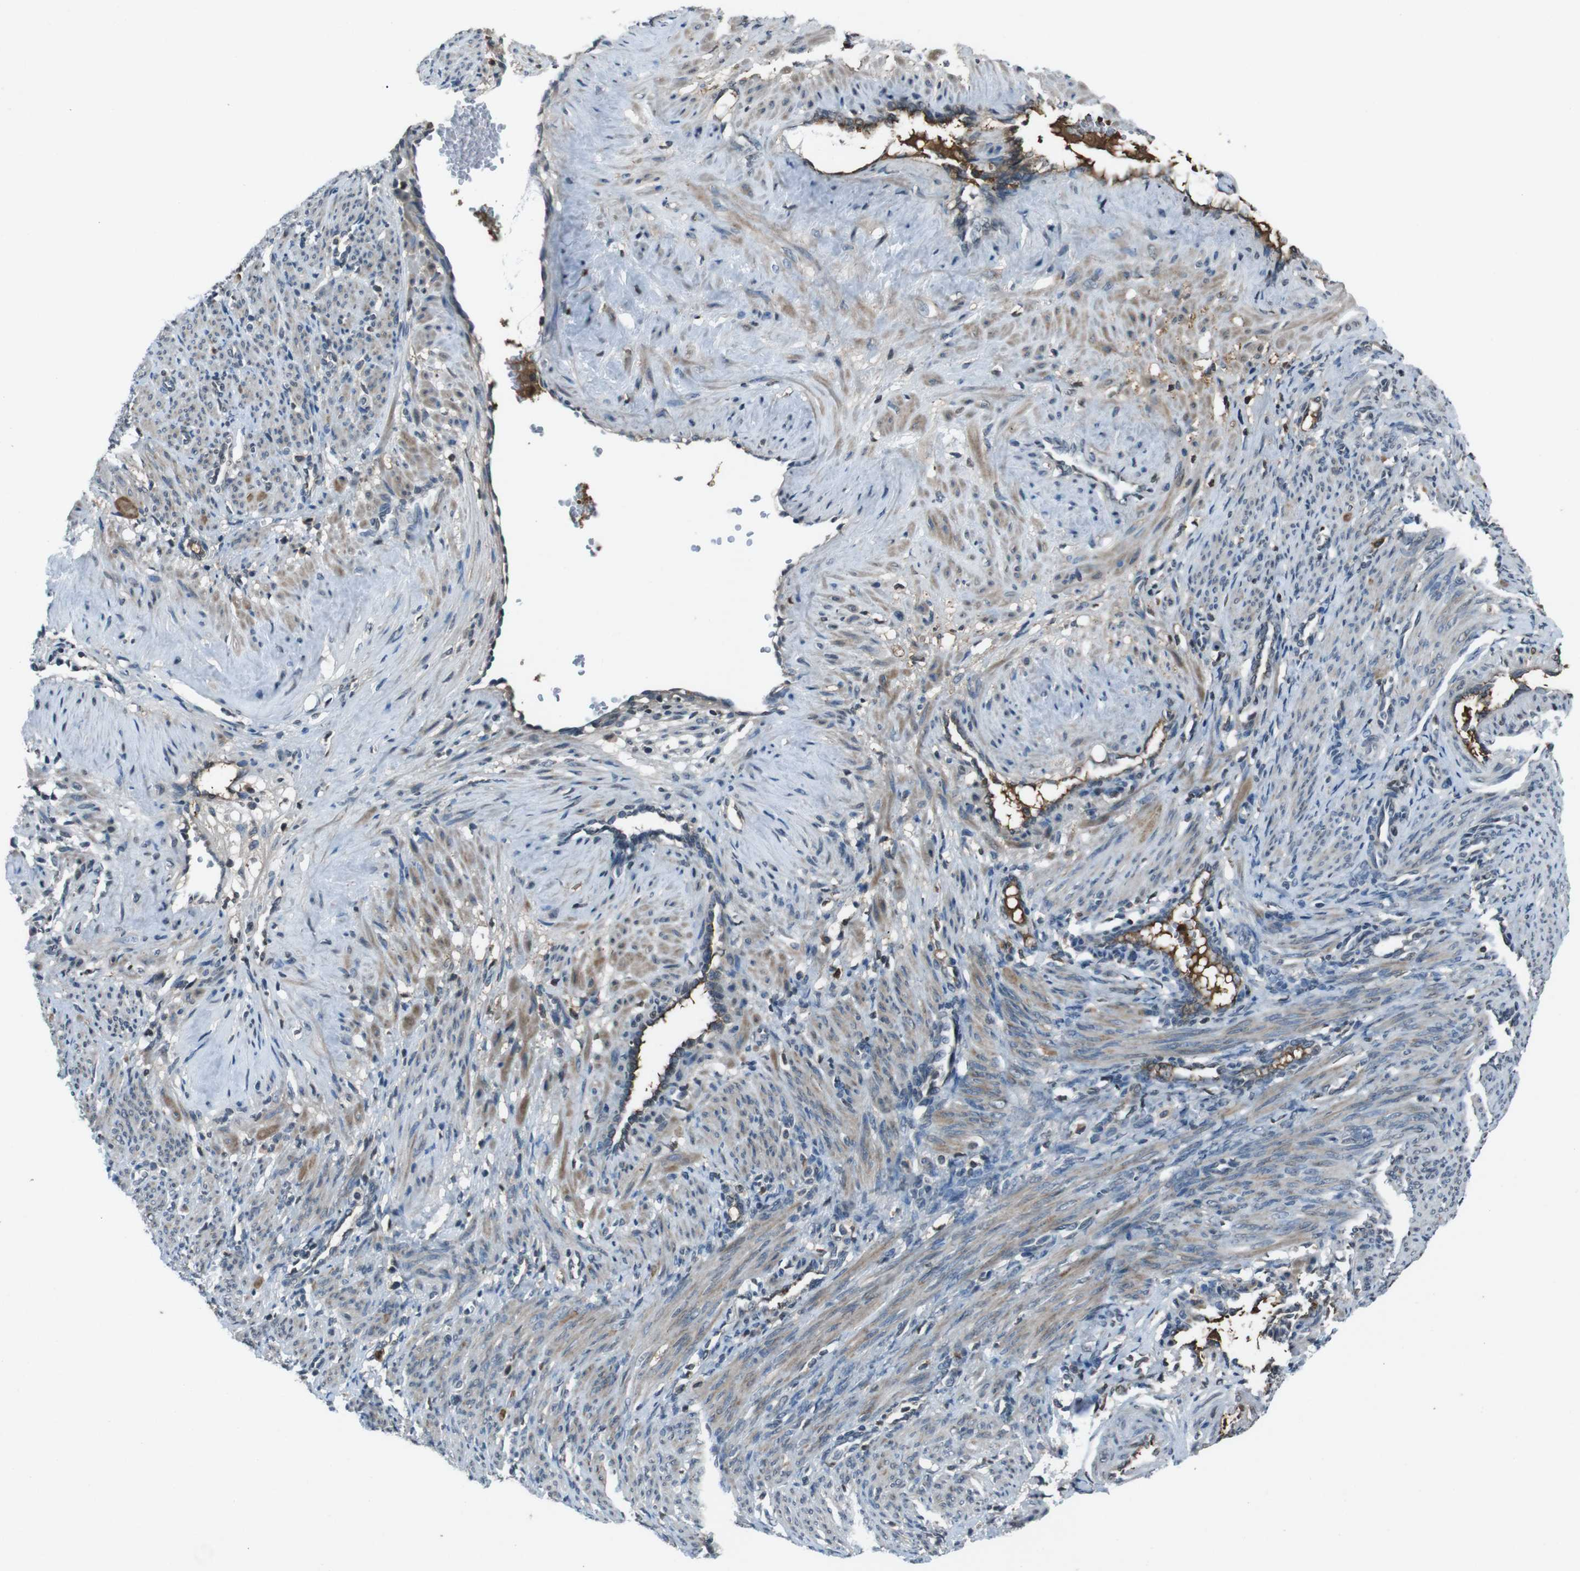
{"staining": {"intensity": "weak", "quantity": "25%-75%", "location": "cytoplasmic/membranous"}, "tissue": "smooth muscle", "cell_type": "Smooth muscle cells", "image_type": "normal", "snomed": [{"axis": "morphology", "description": "Normal tissue, NOS"}, {"axis": "topography", "description": "Endometrium"}], "caption": "Unremarkable smooth muscle displays weak cytoplasmic/membranous staining in approximately 25%-75% of smooth muscle cells.", "gene": "UGT1A6", "patient": {"sex": "female", "age": 33}}